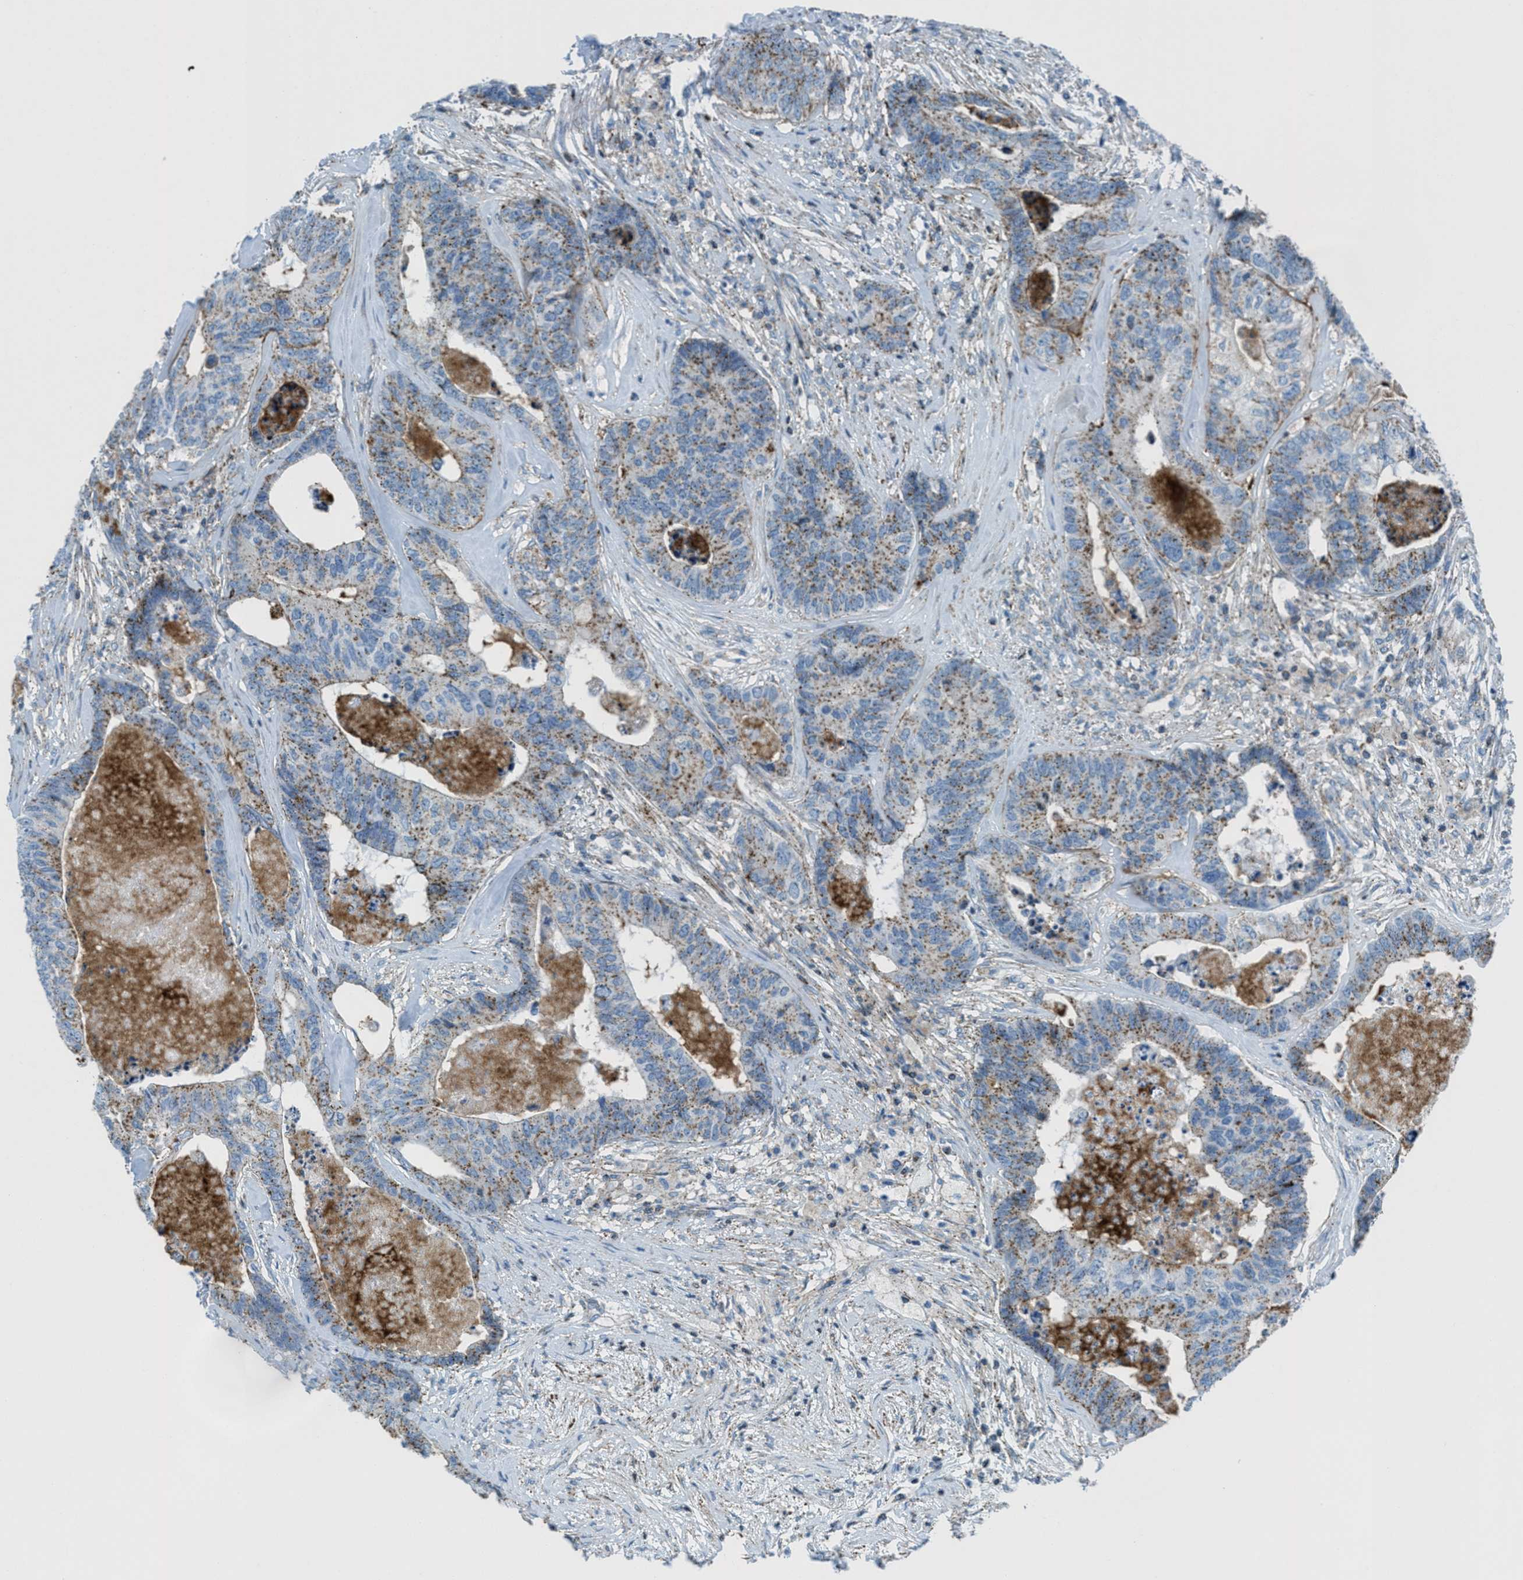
{"staining": {"intensity": "moderate", "quantity": ">75%", "location": "cytoplasmic/membranous"}, "tissue": "colorectal cancer", "cell_type": "Tumor cells", "image_type": "cancer", "snomed": [{"axis": "morphology", "description": "Adenocarcinoma, NOS"}, {"axis": "topography", "description": "Colon"}], "caption": "The micrograph reveals staining of colorectal cancer (adenocarcinoma), revealing moderate cytoplasmic/membranous protein staining (brown color) within tumor cells.", "gene": "MFSD13A", "patient": {"sex": "female", "age": 67}}